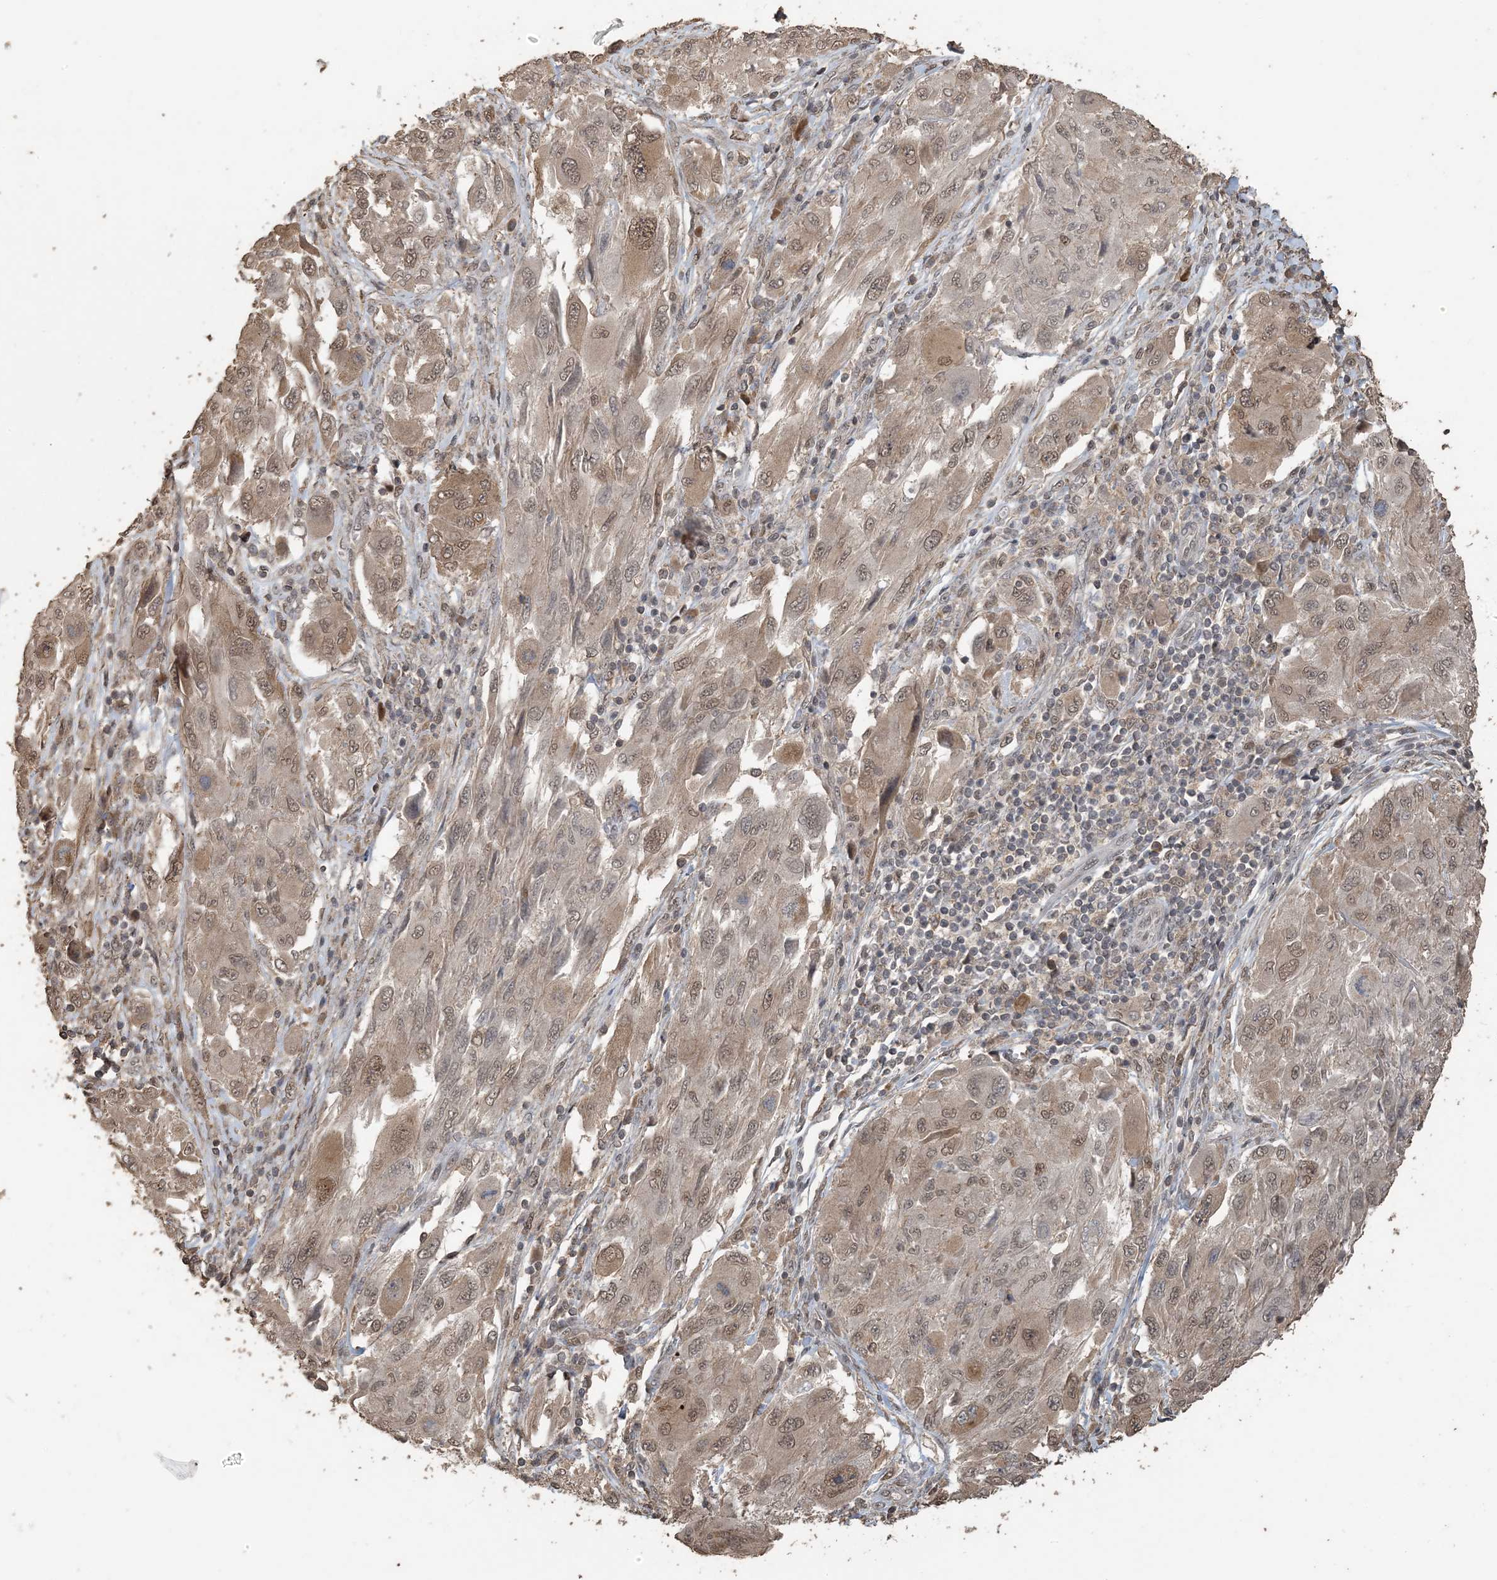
{"staining": {"intensity": "weak", "quantity": ">75%", "location": "cytoplasmic/membranous,nuclear"}, "tissue": "melanoma", "cell_type": "Tumor cells", "image_type": "cancer", "snomed": [{"axis": "morphology", "description": "Malignant melanoma, NOS"}, {"axis": "topography", "description": "Skin"}], "caption": "Malignant melanoma tissue reveals weak cytoplasmic/membranous and nuclear expression in approximately >75% of tumor cells (Brightfield microscopy of DAB IHC at high magnification).", "gene": "ZC3H12A", "patient": {"sex": "female", "age": 91}}